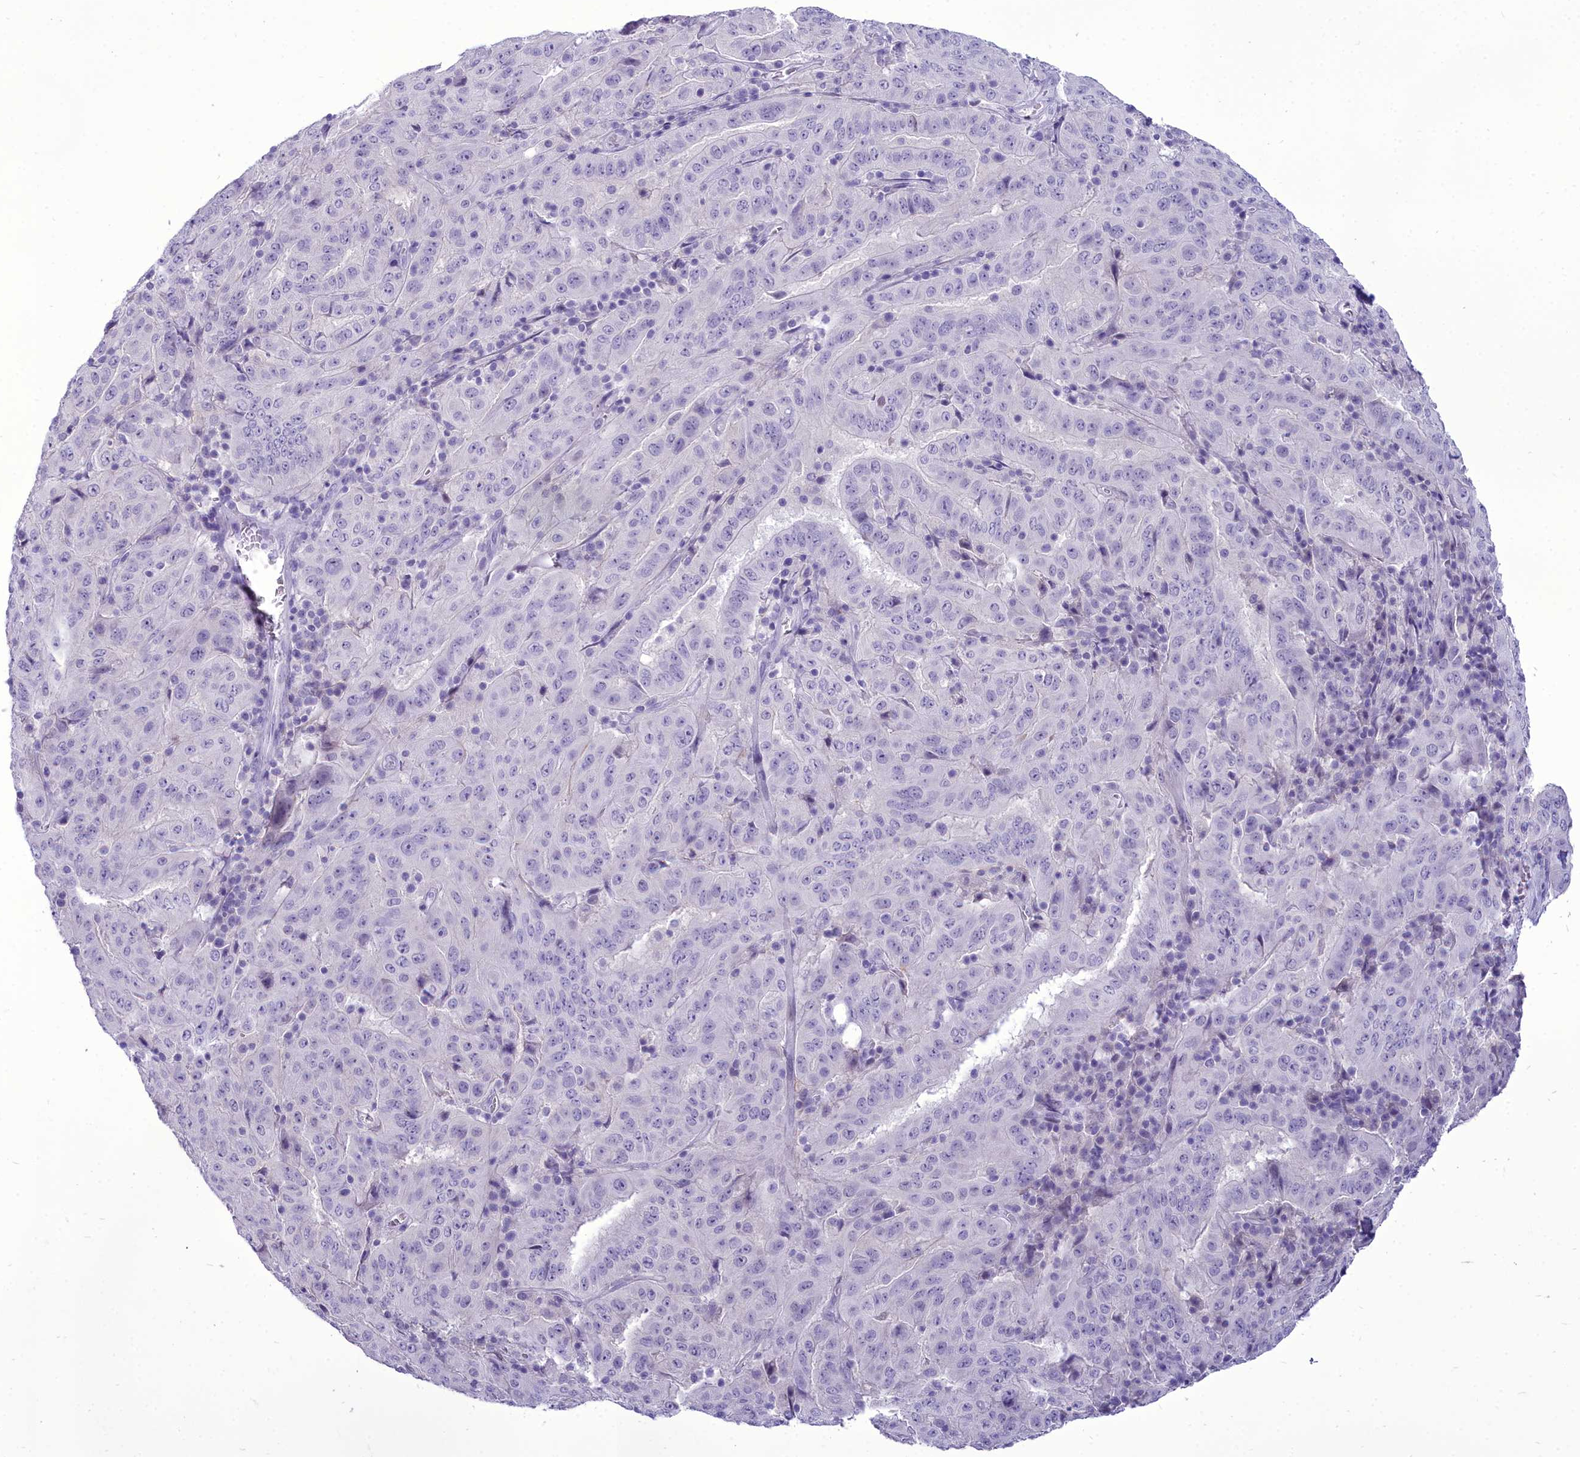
{"staining": {"intensity": "negative", "quantity": "none", "location": "none"}, "tissue": "pancreatic cancer", "cell_type": "Tumor cells", "image_type": "cancer", "snomed": [{"axis": "morphology", "description": "Adenocarcinoma, NOS"}, {"axis": "topography", "description": "Pancreas"}], "caption": "High power microscopy micrograph of an IHC image of pancreatic cancer, revealing no significant expression in tumor cells.", "gene": "OSTN", "patient": {"sex": "male", "age": 63}}